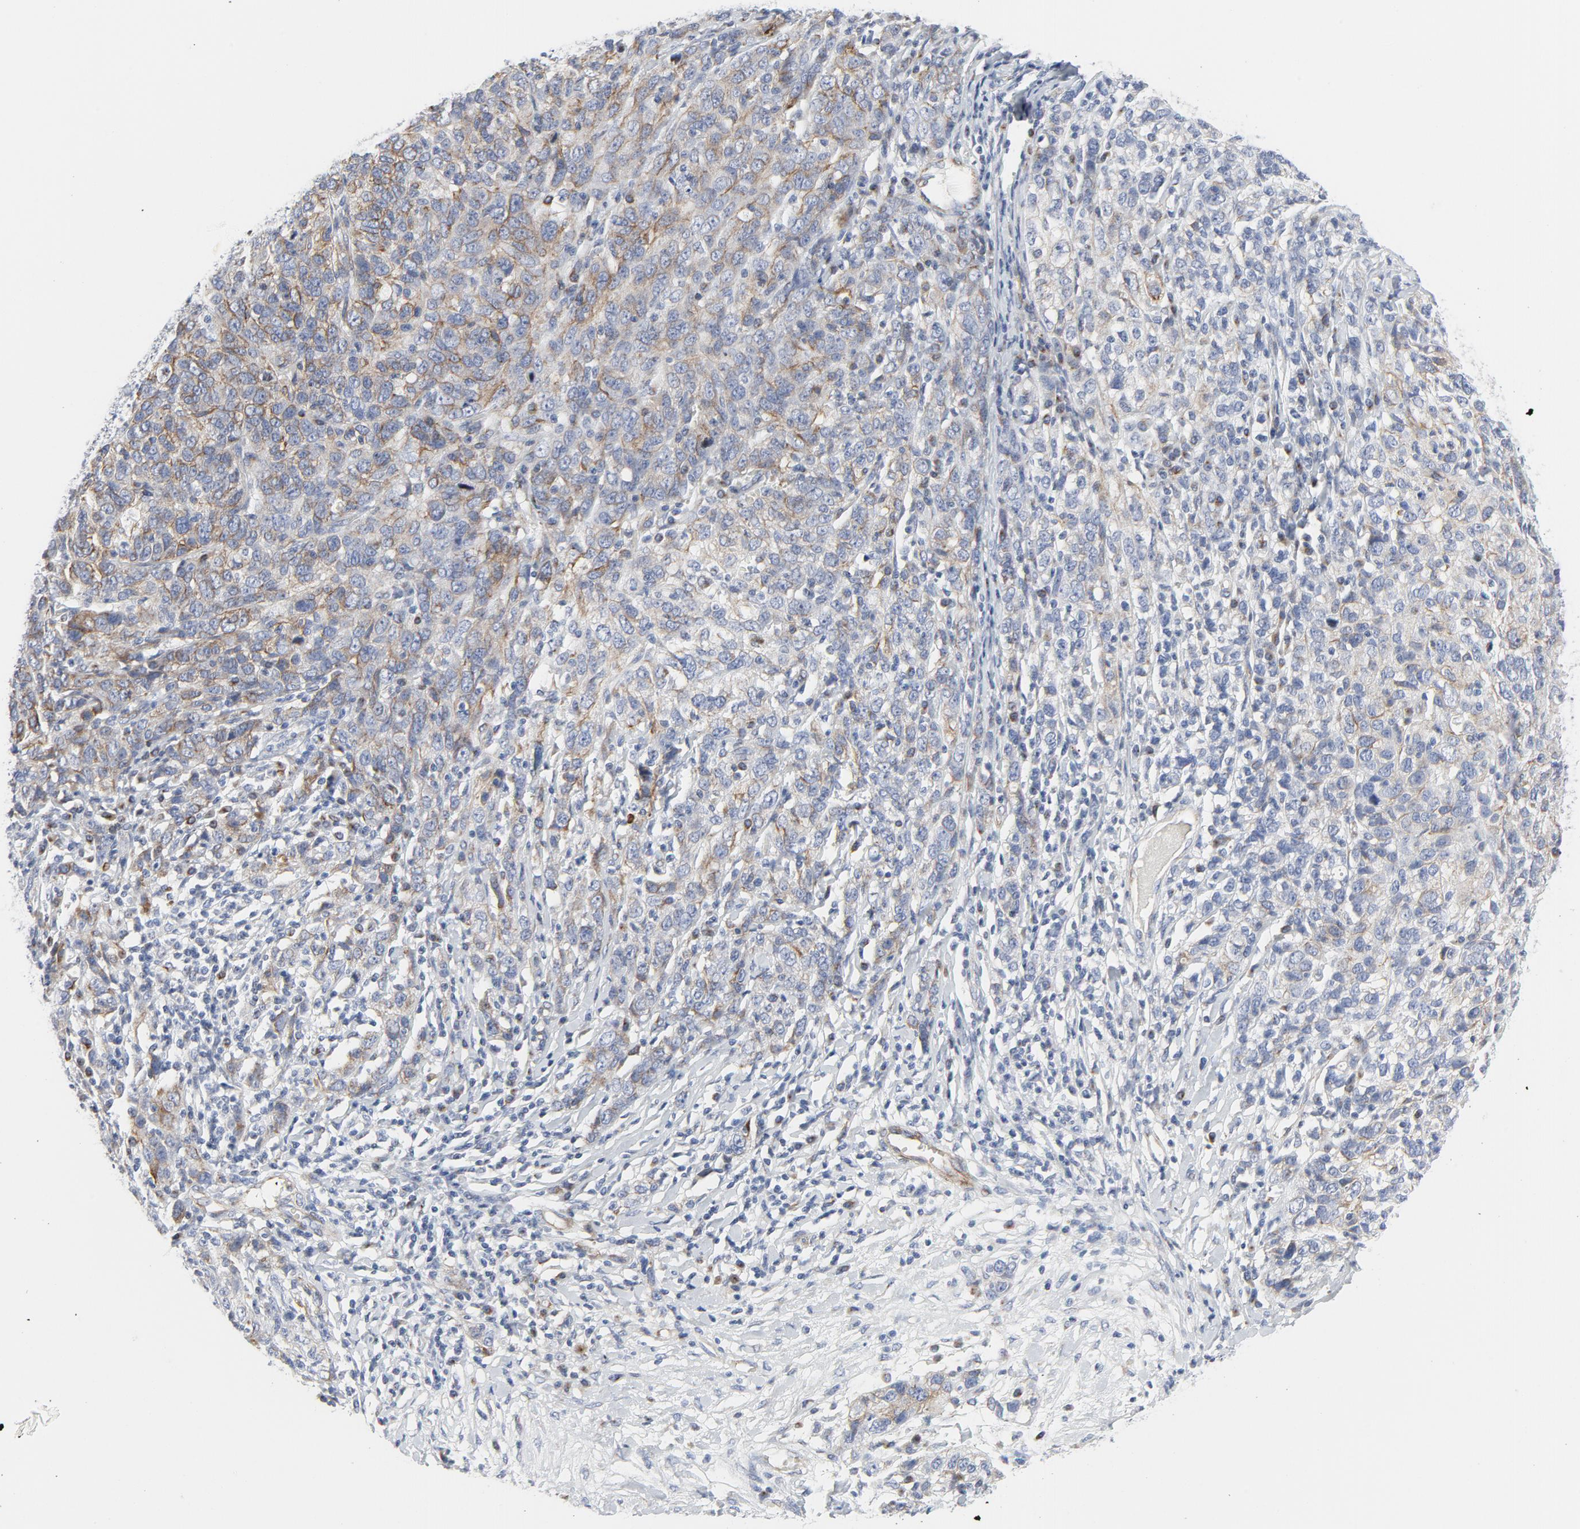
{"staining": {"intensity": "weak", "quantity": "25%-75%", "location": "cytoplasmic/membranous"}, "tissue": "ovarian cancer", "cell_type": "Tumor cells", "image_type": "cancer", "snomed": [{"axis": "morphology", "description": "Cystadenocarcinoma, serous, NOS"}, {"axis": "topography", "description": "Ovary"}], "caption": "A brown stain labels weak cytoplasmic/membranous positivity of a protein in human serous cystadenocarcinoma (ovarian) tumor cells. (Brightfield microscopy of DAB IHC at high magnification).", "gene": "TUBB1", "patient": {"sex": "female", "age": 71}}